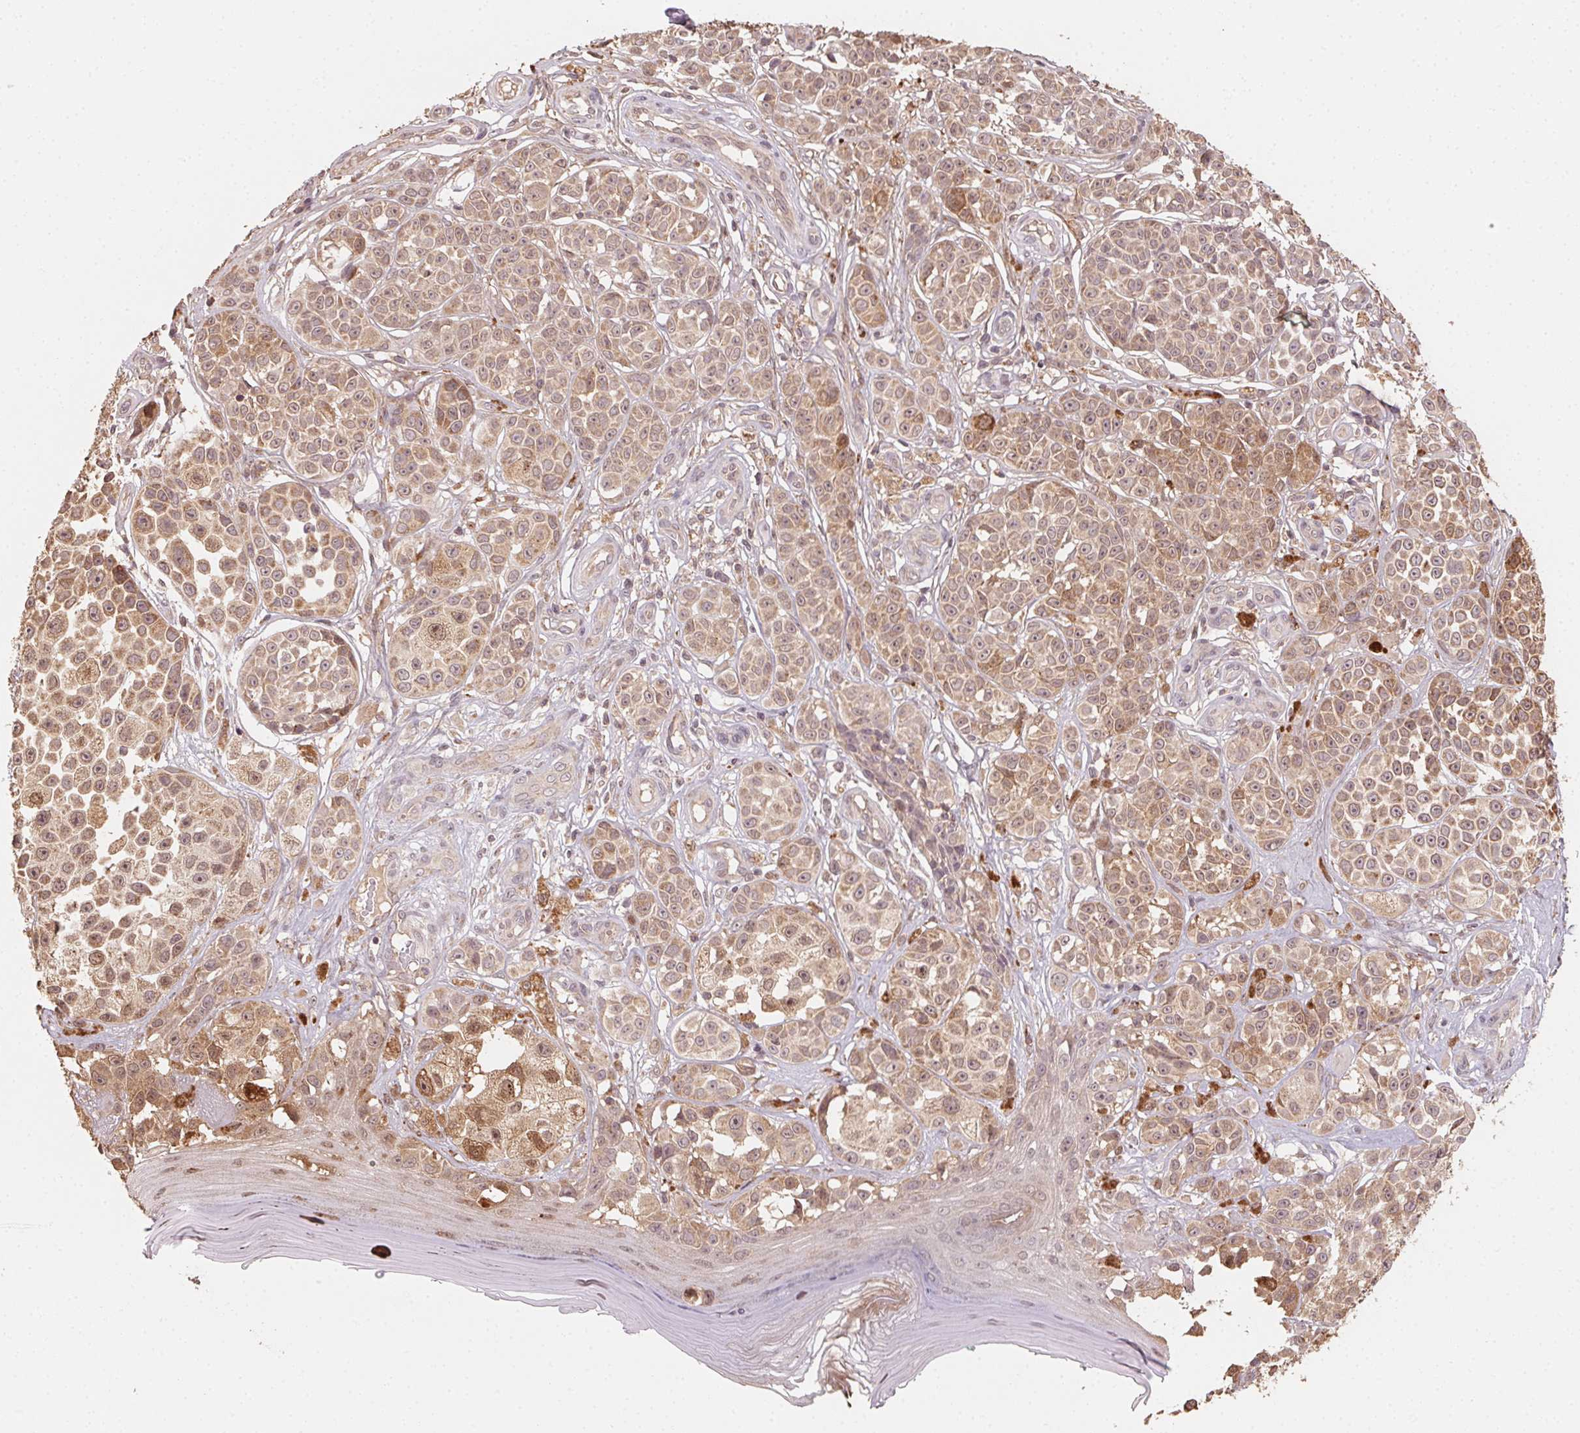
{"staining": {"intensity": "moderate", "quantity": ">75%", "location": "cytoplasmic/membranous"}, "tissue": "melanoma", "cell_type": "Tumor cells", "image_type": "cancer", "snomed": [{"axis": "morphology", "description": "Malignant melanoma, NOS"}, {"axis": "topography", "description": "Skin"}], "caption": "DAB (3,3'-diaminobenzidine) immunohistochemical staining of malignant melanoma exhibits moderate cytoplasmic/membranous protein positivity in approximately >75% of tumor cells. (DAB IHC, brown staining for protein, blue staining for nuclei).", "gene": "WBP2", "patient": {"sex": "female", "age": 90}}